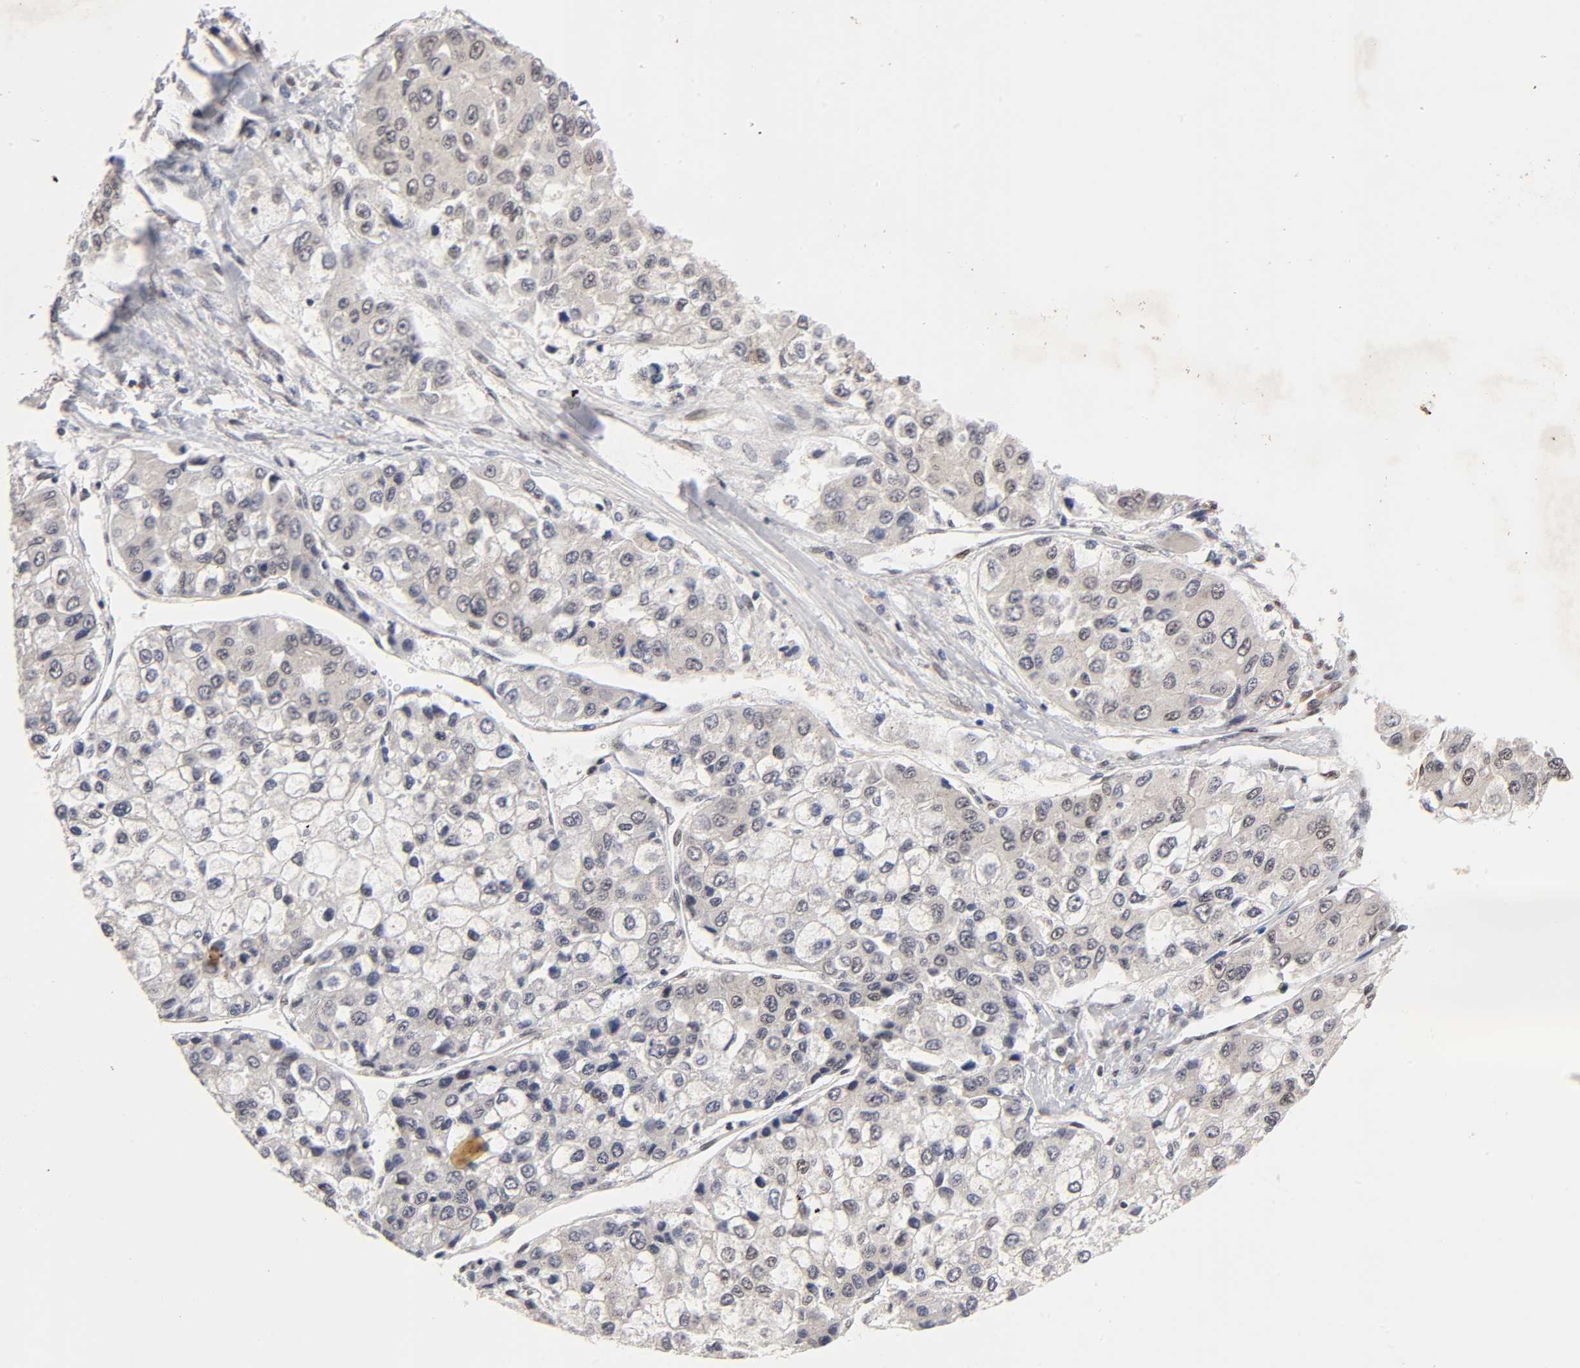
{"staining": {"intensity": "weak", "quantity": "<25%", "location": "cytoplasmic/membranous,nuclear"}, "tissue": "liver cancer", "cell_type": "Tumor cells", "image_type": "cancer", "snomed": [{"axis": "morphology", "description": "Carcinoma, Hepatocellular, NOS"}, {"axis": "topography", "description": "Liver"}], "caption": "DAB (3,3'-diaminobenzidine) immunohistochemical staining of human liver cancer (hepatocellular carcinoma) shows no significant positivity in tumor cells.", "gene": "EP300", "patient": {"sex": "female", "age": 66}}